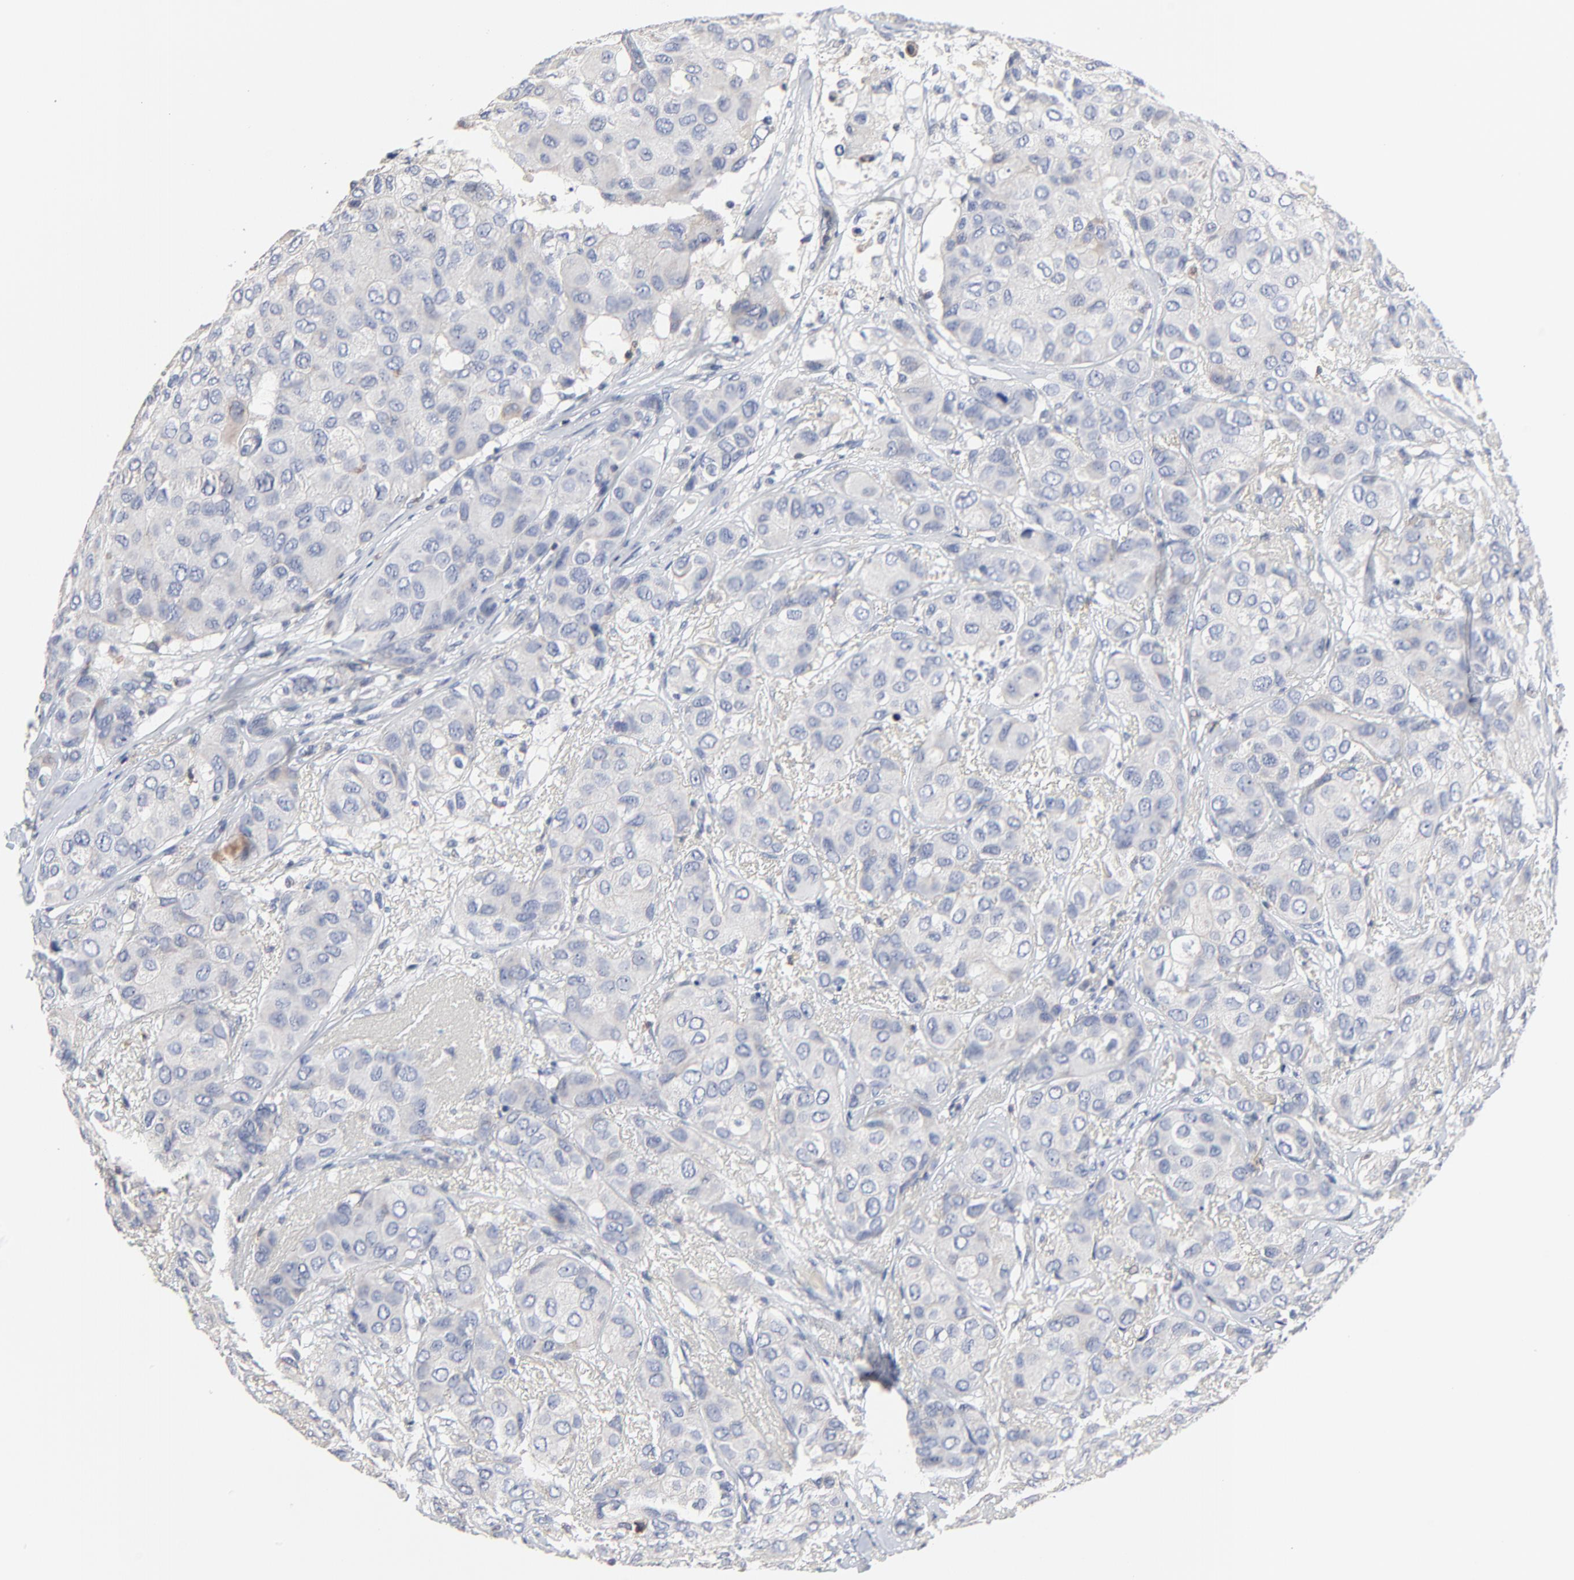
{"staining": {"intensity": "negative", "quantity": "none", "location": "none"}, "tissue": "breast cancer", "cell_type": "Tumor cells", "image_type": "cancer", "snomed": [{"axis": "morphology", "description": "Duct carcinoma"}, {"axis": "topography", "description": "Breast"}], "caption": "The histopathology image shows no staining of tumor cells in breast infiltrating ductal carcinoma.", "gene": "SKAP1", "patient": {"sex": "female", "age": 68}}